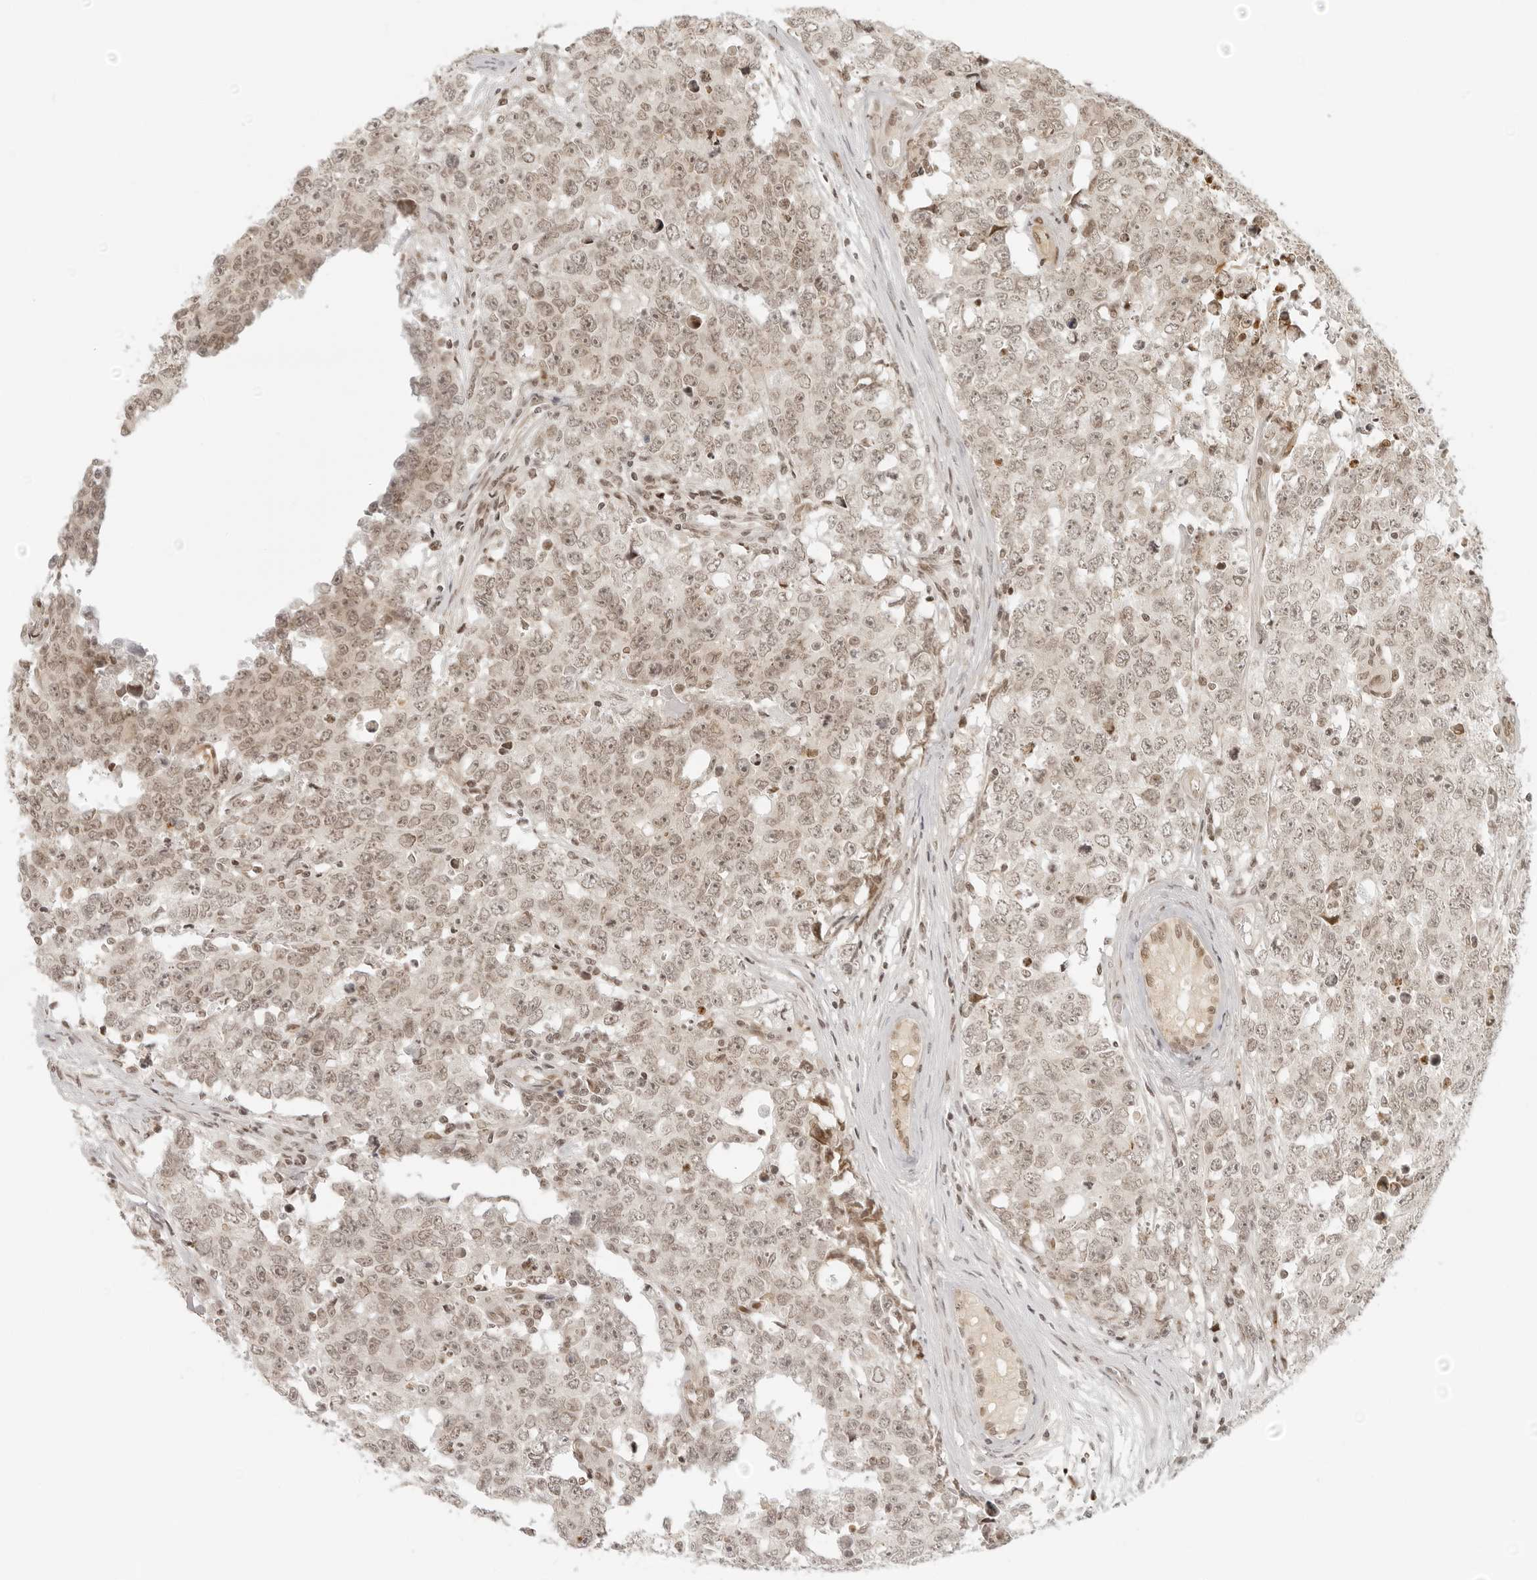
{"staining": {"intensity": "weak", "quantity": ">75%", "location": "nuclear"}, "tissue": "testis cancer", "cell_type": "Tumor cells", "image_type": "cancer", "snomed": [{"axis": "morphology", "description": "Carcinoma, Embryonal, NOS"}, {"axis": "topography", "description": "Testis"}], "caption": "Testis embryonal carcinoma was stained to show a protein in brown. There is low levels of weak nuclear expression in about >75% of tumor cells.", "gene": "ZNF407", "patient": {"sex": "male", "age": 28}}